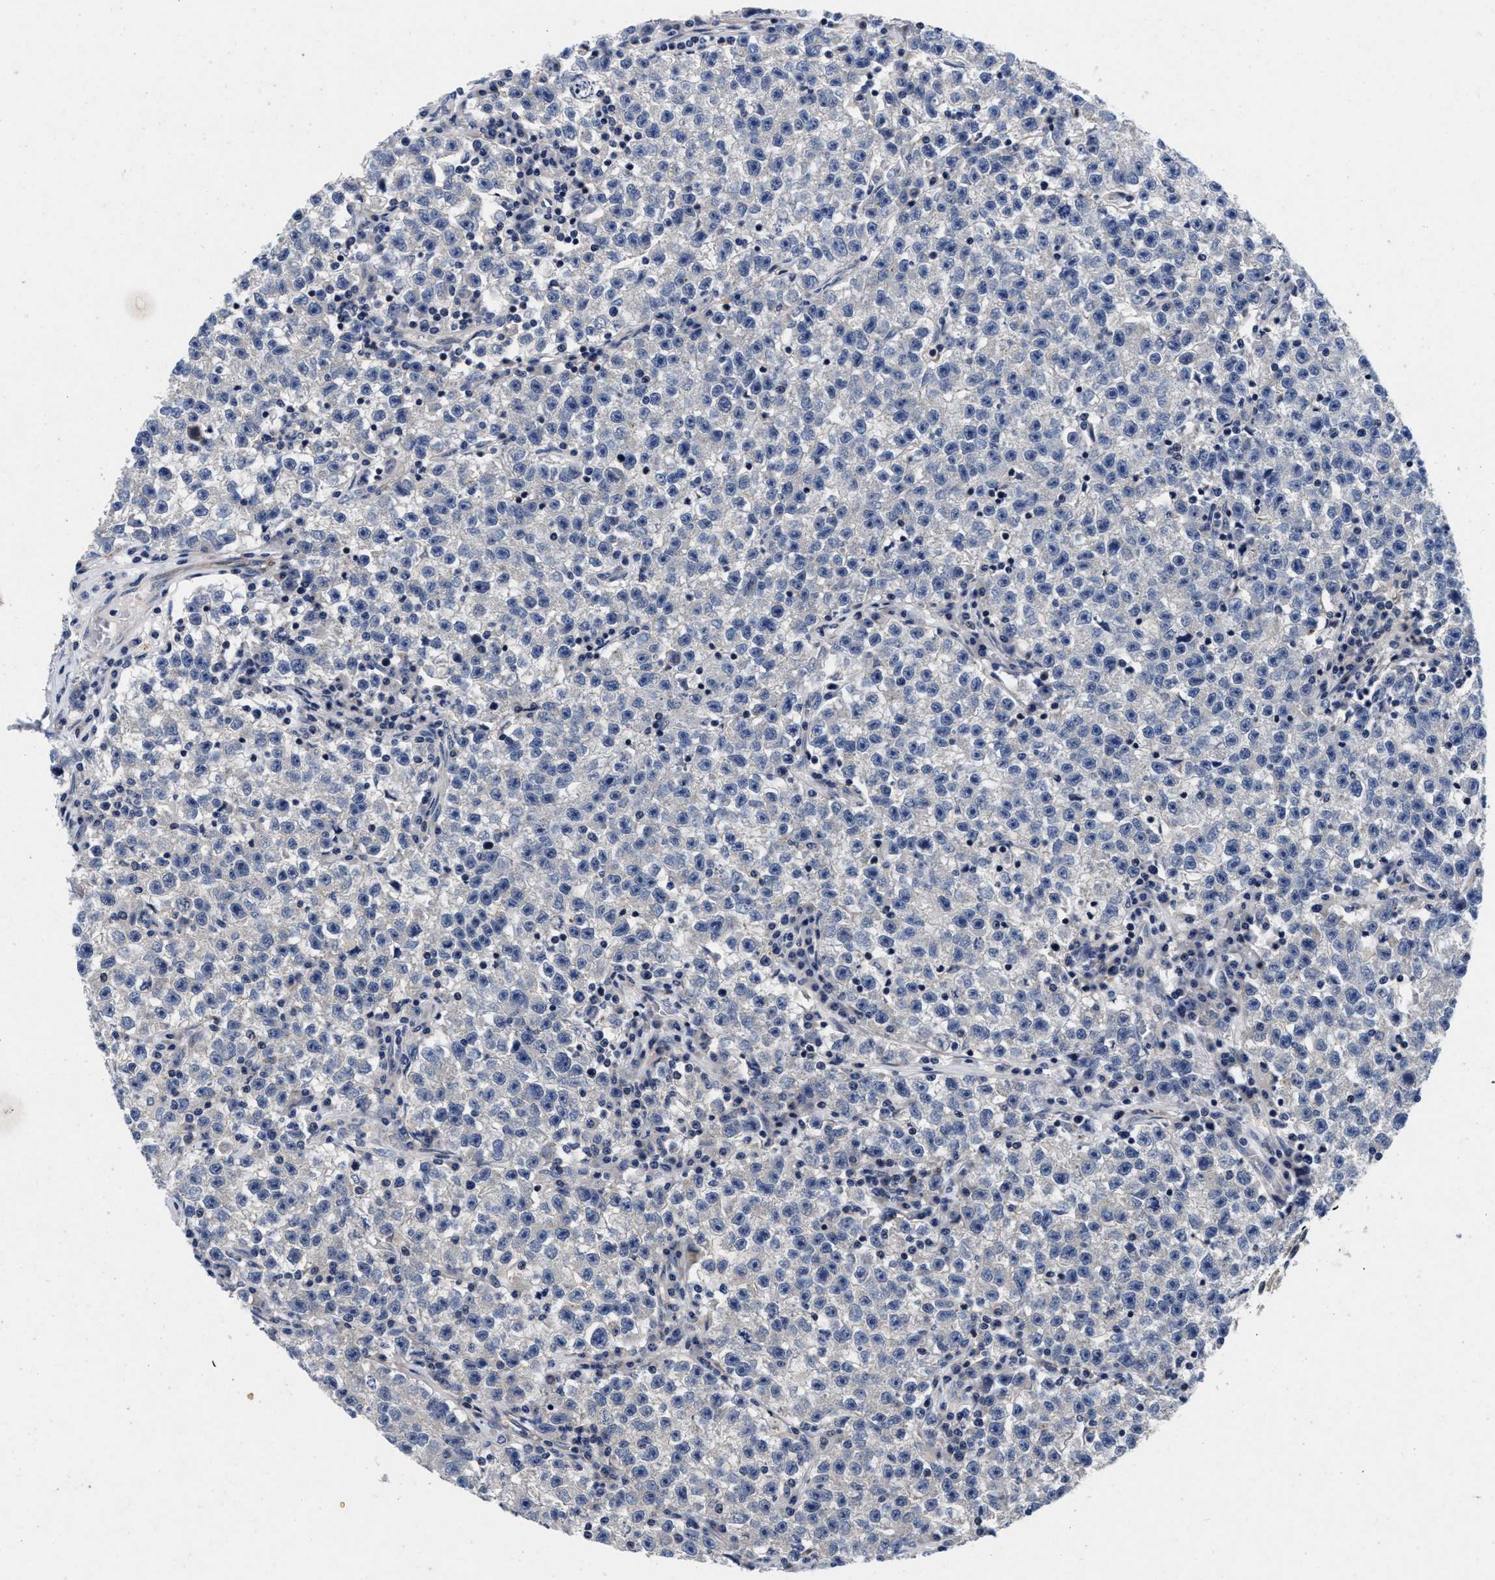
{"staining": {"intensity": "negative", "quantity": "none", "location": "none"}, "tissue": "testis cancer", "cell_type": "Tumor cells", "image_type": "cancer", "snomed": [{"axis": "morphology", "description": "Seminoma, NOS"}, {"axis": "topography", "description": "Testis"}], "caption": "Immunohistochemical staining of testis seminoma demonstrates no significant staining in tumor cells. (DAB (3,3'-diaminobenzidine) immunohistochemistry, high magnification).", "gene": "LAD1", "patient": {"sex": "male", "age": 22}}